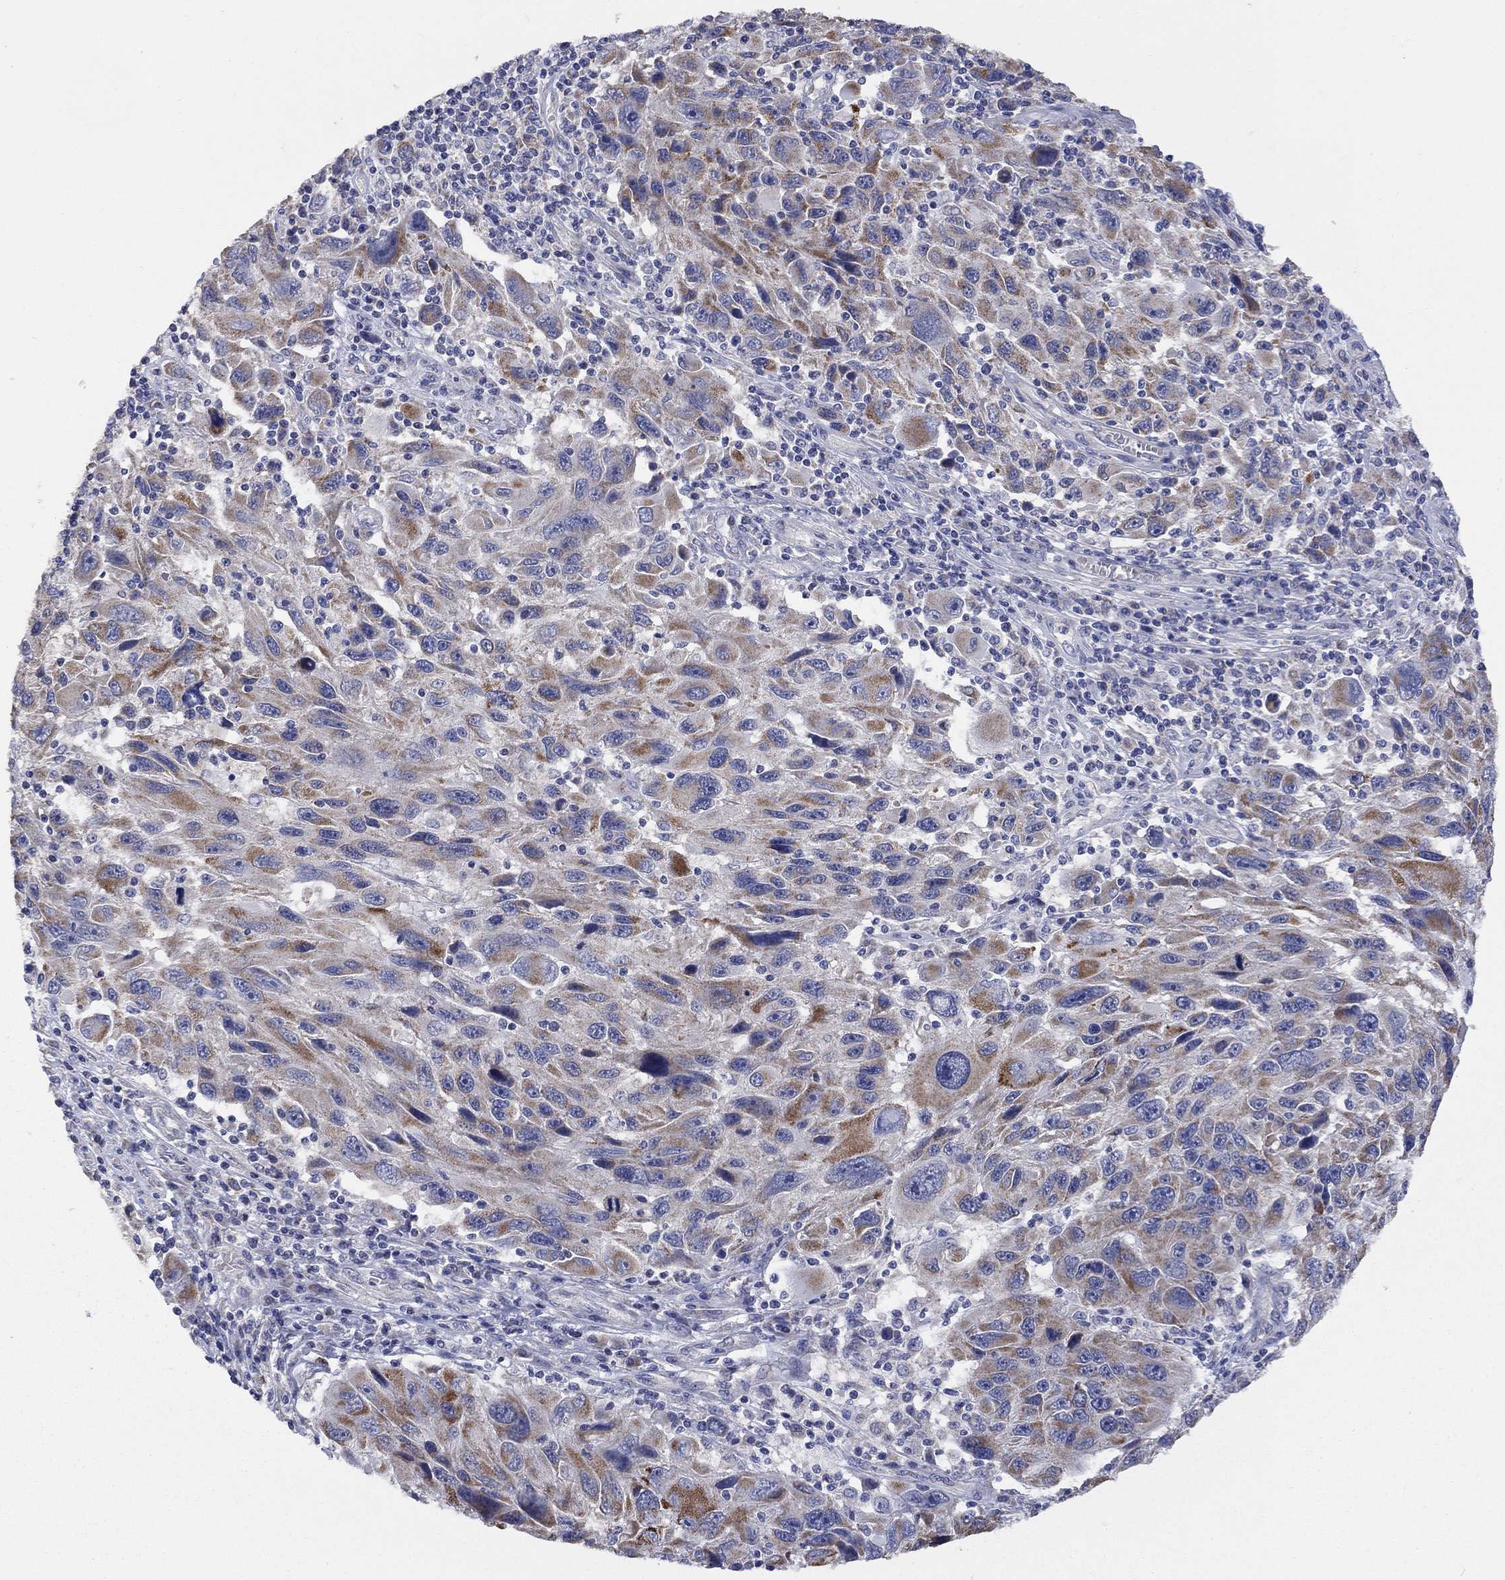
{"staining": {"intensity": "moderate", "quantity": ">75%", "location": "cytoplasmic/membranous"}, "tissue": "melanoma", "cell_type": "Tumor cells", "image_type": "cancer", "snomed": [{"axis": "morphology", "description": "Malignant melanoma, NOS"}, {"axis": "topography", "description": "Skin"}], "caption": "DAB (3,3'-diaminobenzidine) immunohistochemical staining of human malignant melanoma exhibits moderate cytoplasmic/membranous protein expression in approximately >75% of tumor cells.", "gene": "CLVS1", "patient": {"sex": "male", "age": 53}}